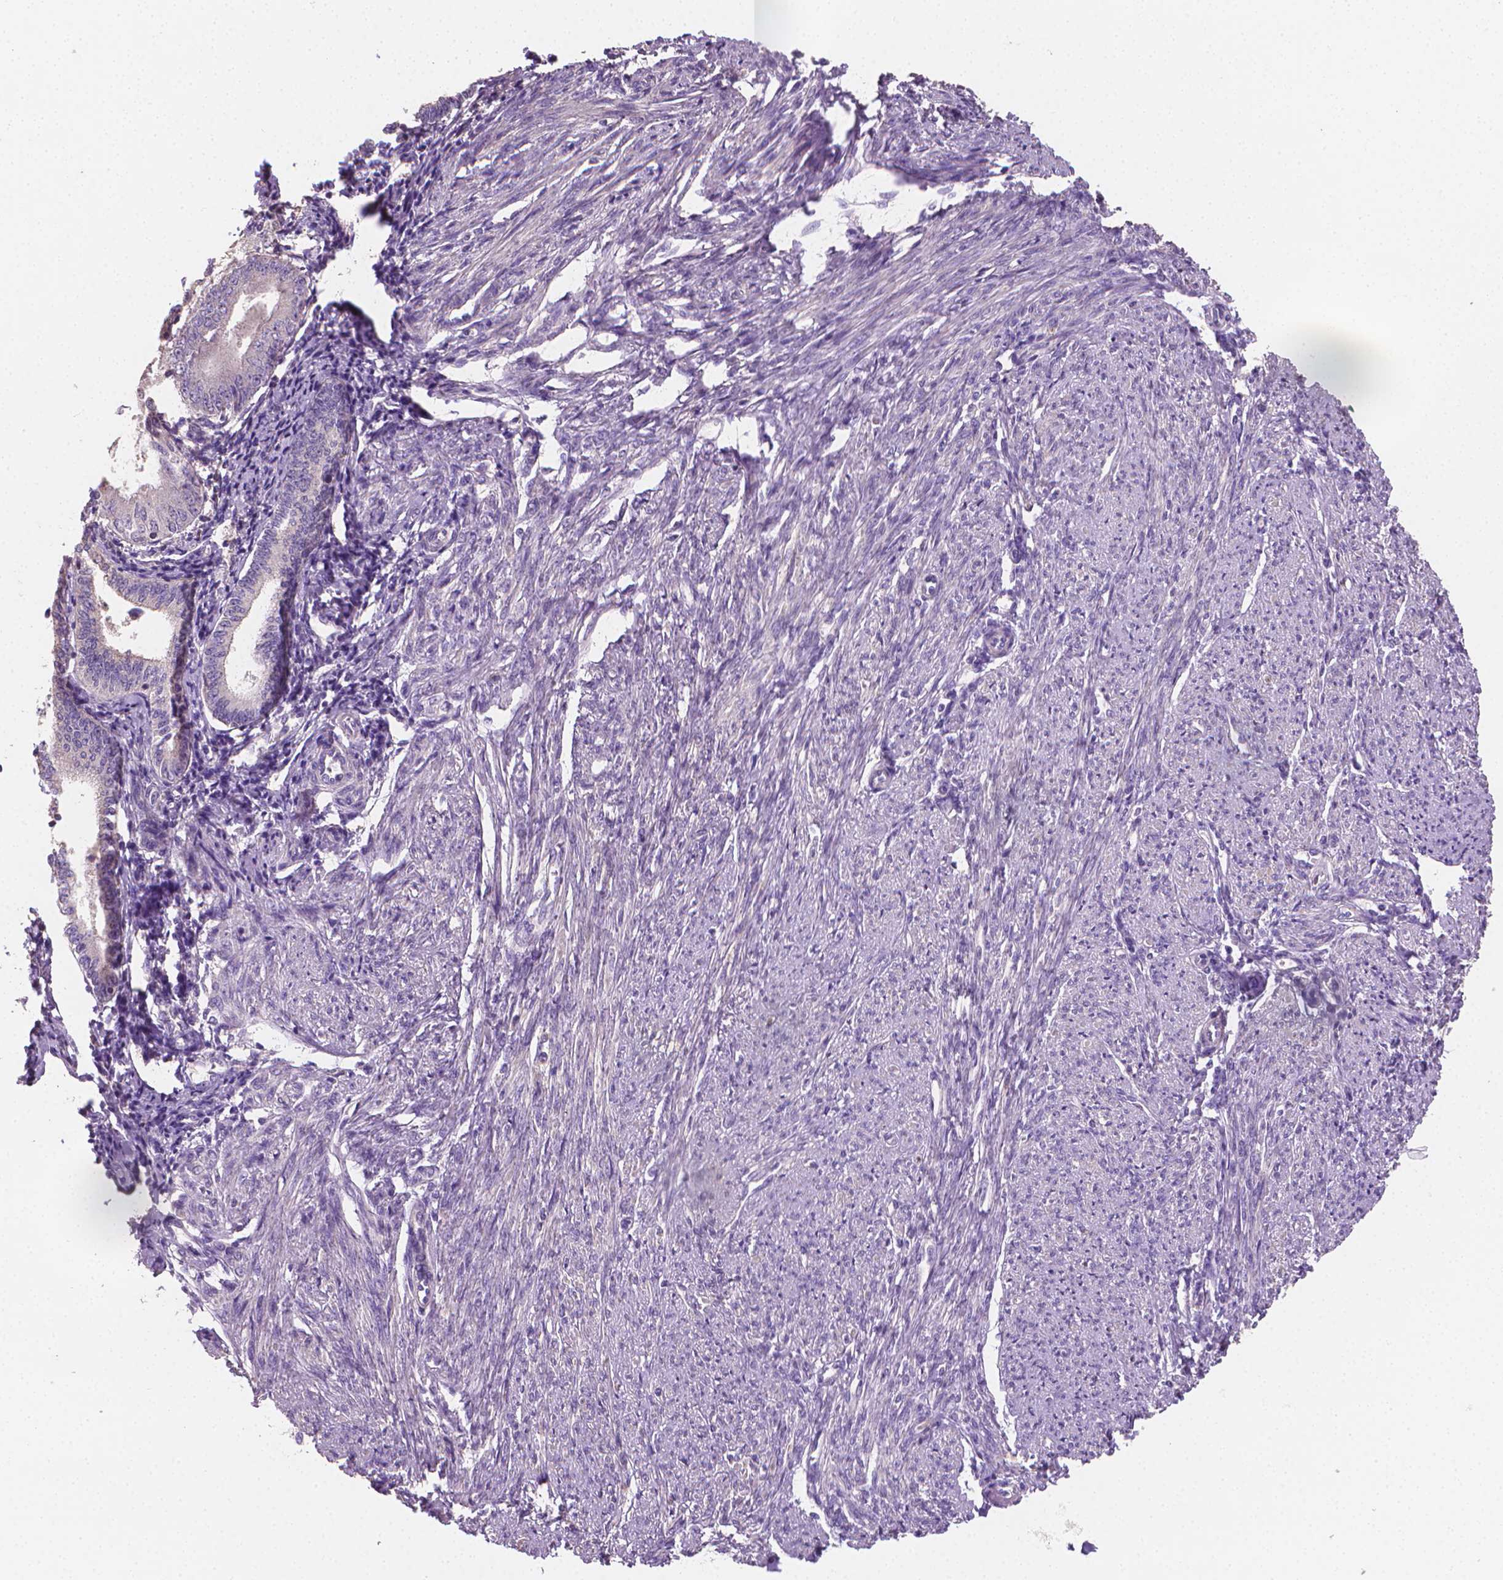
{"staining": {"intensity": "negative", "quantity": "none", "location": "none"}, "tissue": "smooth muscle", "cell_type": "Smooth muscle cells", "image_type": "normal", "snomed": [{"axis": "morphology", "description": "Normal tissue, NOS"}, {"axis": "topography", "description": "Smooth muscle"}], "caption": "IHC image of unremarkable human smooth muscle stained for a protein (brown), which reveals no staining in smooth muscle cells.", "gene": "CATIP", "patient": {"sex": "female", "age": 65}}